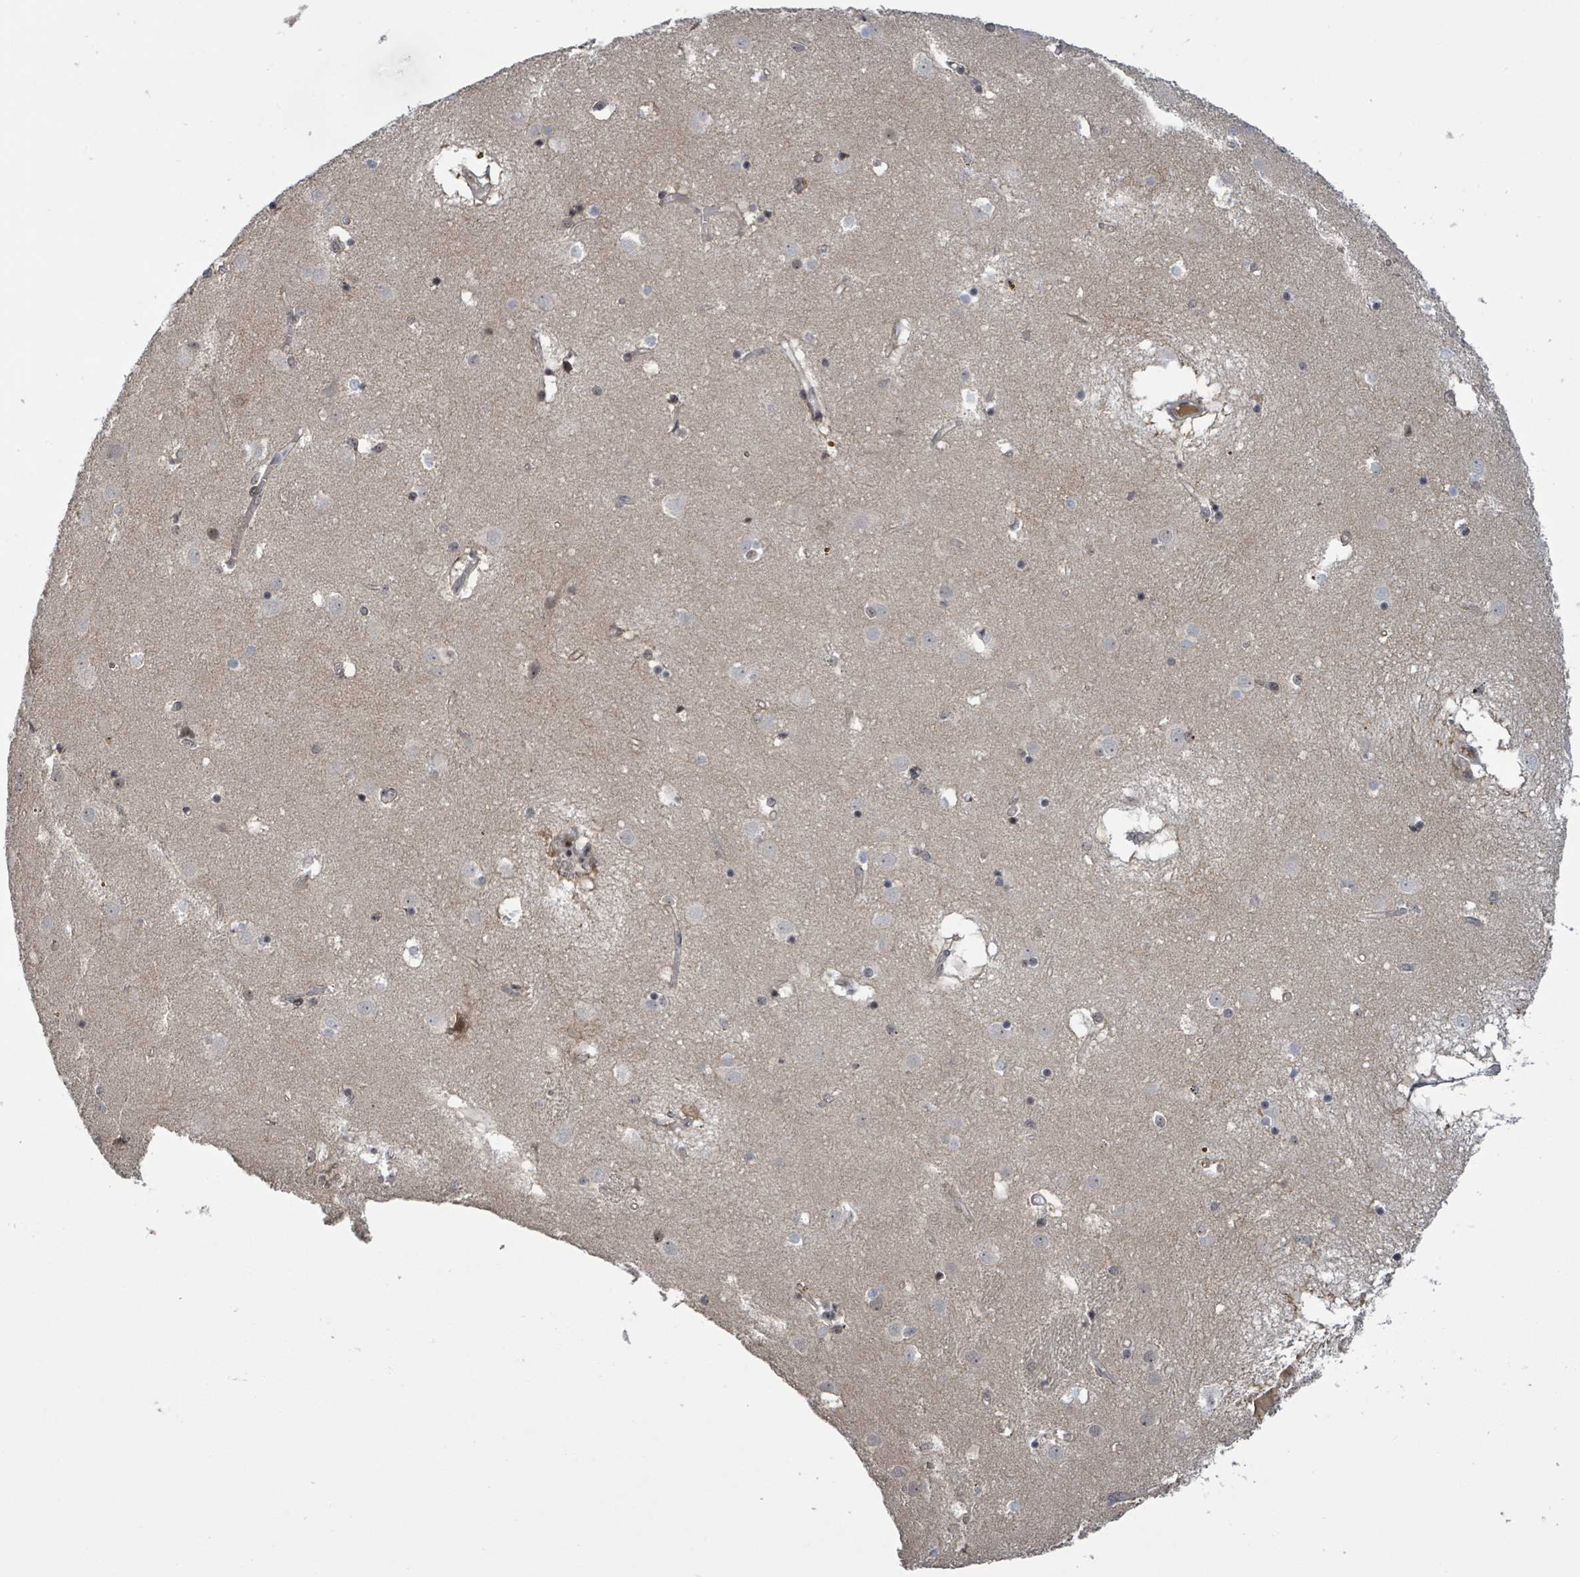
{"staining": {"intensity": "weak", "quantity": "<25%", "location": "cytoplasmic/membranous"}, "tissue": "caudate", "cell_type": "Glial cells", "image_type": "normal", "snomed": [{"axis": "morphology", "description": "Normal tissue, NOS"}, {"axis": "topography", "description": "Lateral ventricle wall"}], "caption": "IHC histopathology image of unremarkable caudate stained for a protein (brown), which shows no staining in glial cells. The staining was performed using DAB (3,3'-diaminobenzidine) to visualize the protein expression in brown, while the nuclei were stained in blue with hematoxylin (Magnification: 20x).", "gene": "ZBTB14", "patient": {"sex": "male", "age": 70}}